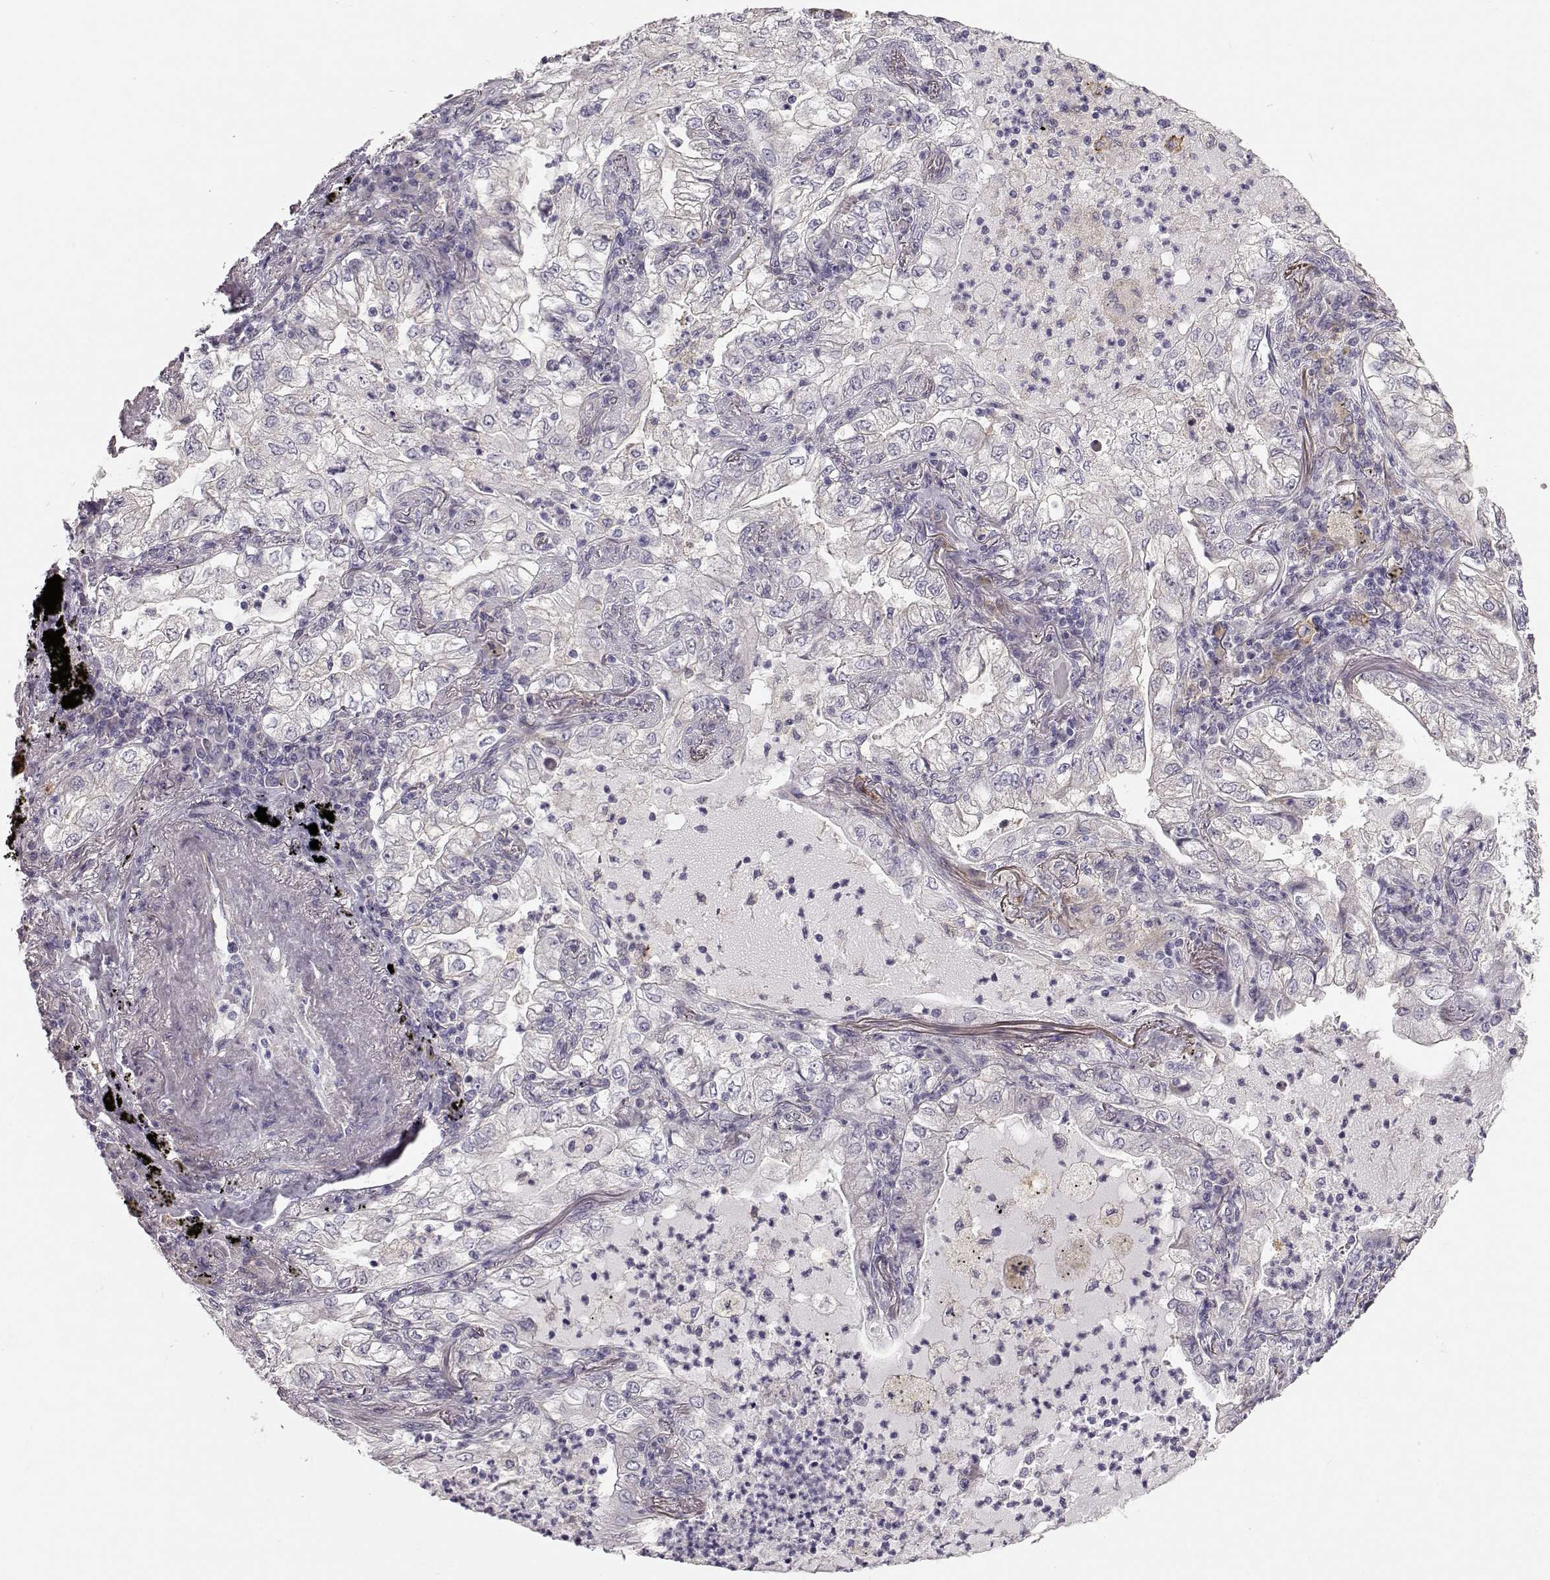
{"staining": {"intensity": "weak", "quantity": "<25%", "location": "cytoplasmic/membranous"}, "tissue": "lung cancer", "cell_type": "Tumor cells", "image_type": "cancer", "snomed": [{"axis": "morphology", "description": "Adenocarcinoma, NOS"}, {"axis": "topography", "description": "Lung"}], "caption": "DAB (3,3'-diaminobenzidine) immunohistochemical staining of human adenocarcinoma (lung) shows no significant staining in tumor cells.", "gene": "GPR50", "patient": {"sex": "female", "age": 73}}